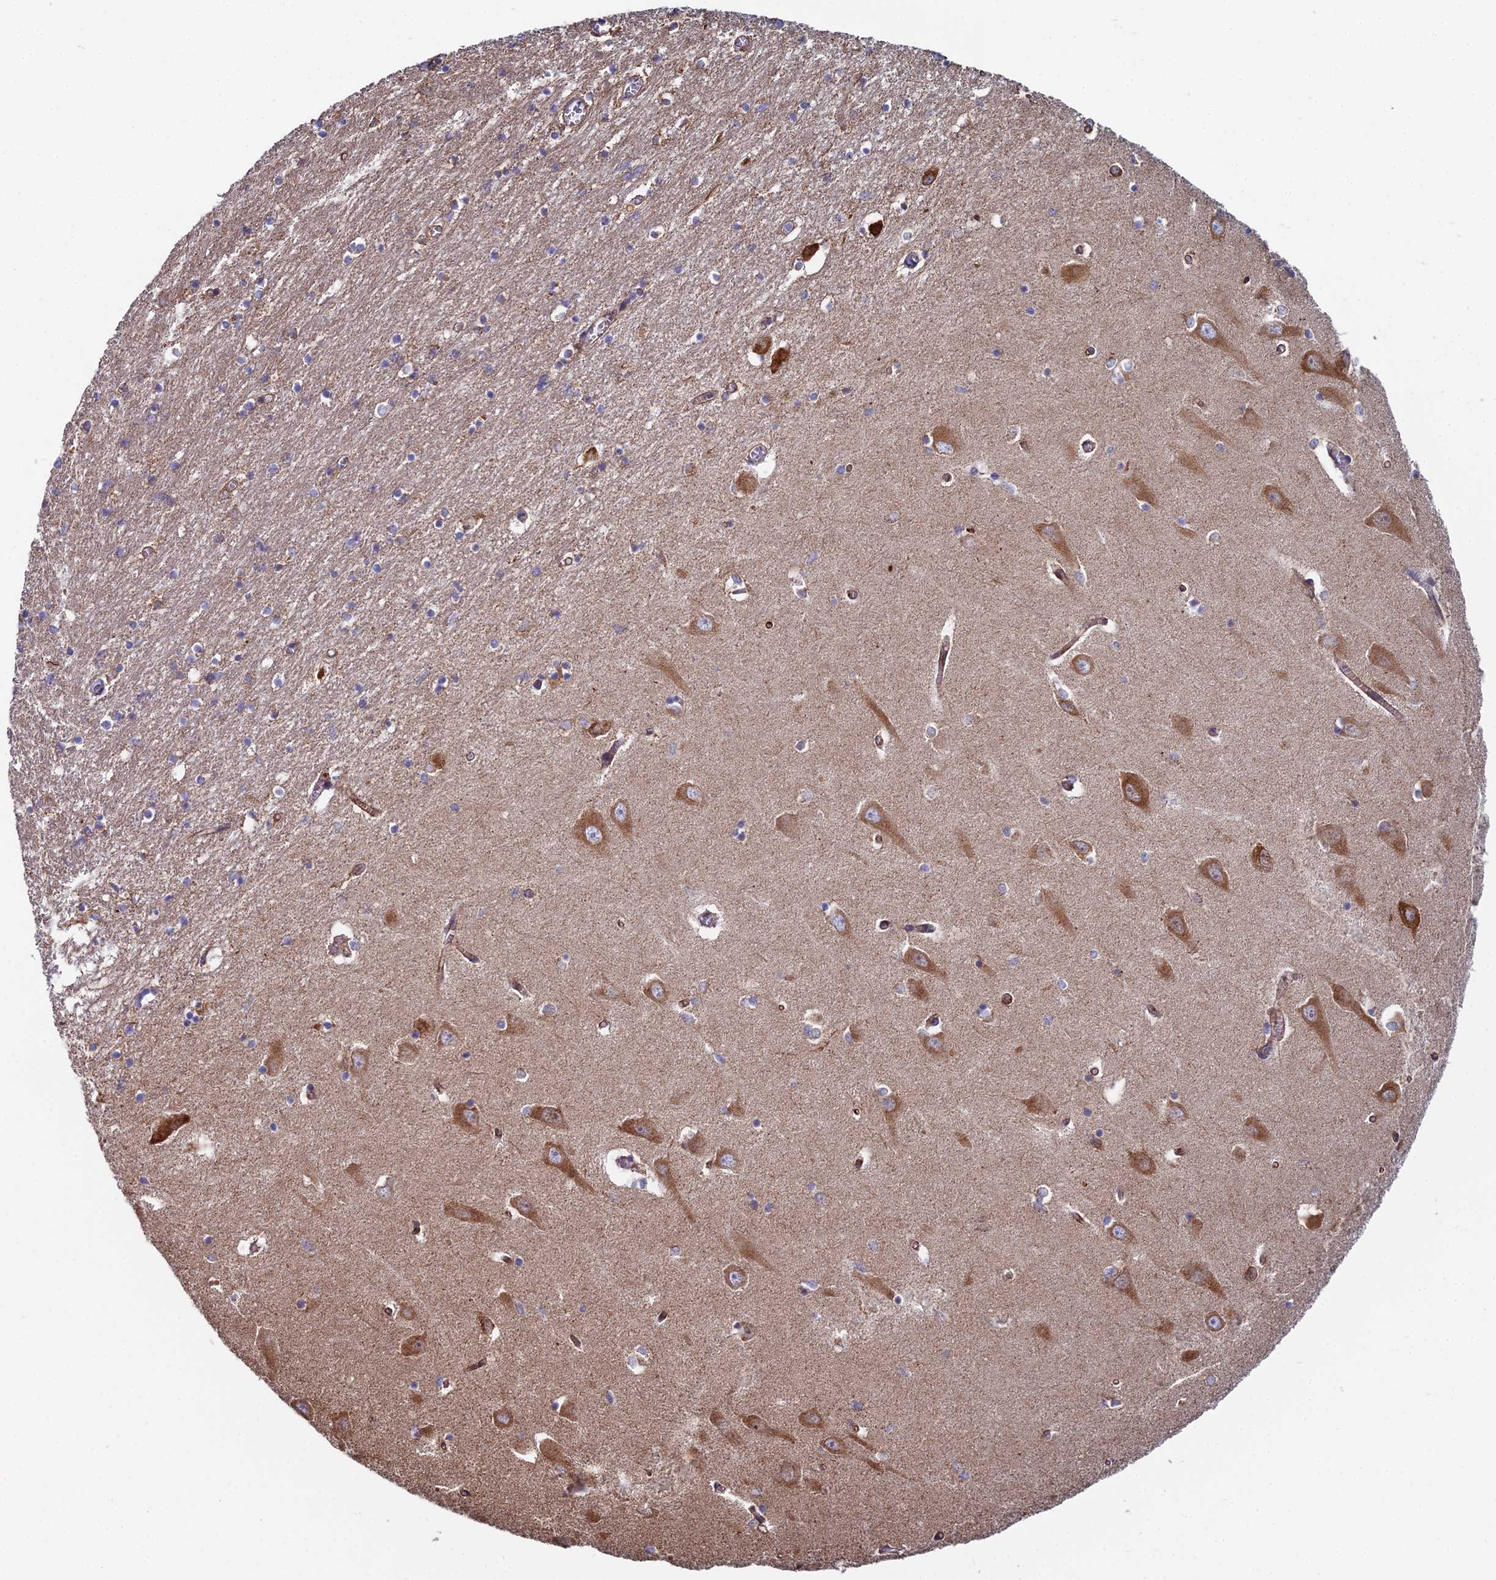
{"staining": {"intensity": "moderate", "quantity": "<25%", "location": "cytoplasmic/membranous"}, "tissue": "hippocampus", "cell_type": "Glial cells", "image_type": "normal", "snomed": [{"axis": "morphology", "description": "Normal tissue, NOS"}, {"axis": "topography", "description": "Hippocampus"}], "caption": "An image showing moderate cytoplasmic/membranous positivity in approximately <25% of glial cells in normal hippocampus, as visualized by brown immunohistochemical staining.", "gene": "SPOCK2", "patient": {"sex": "male", "age": 70}}